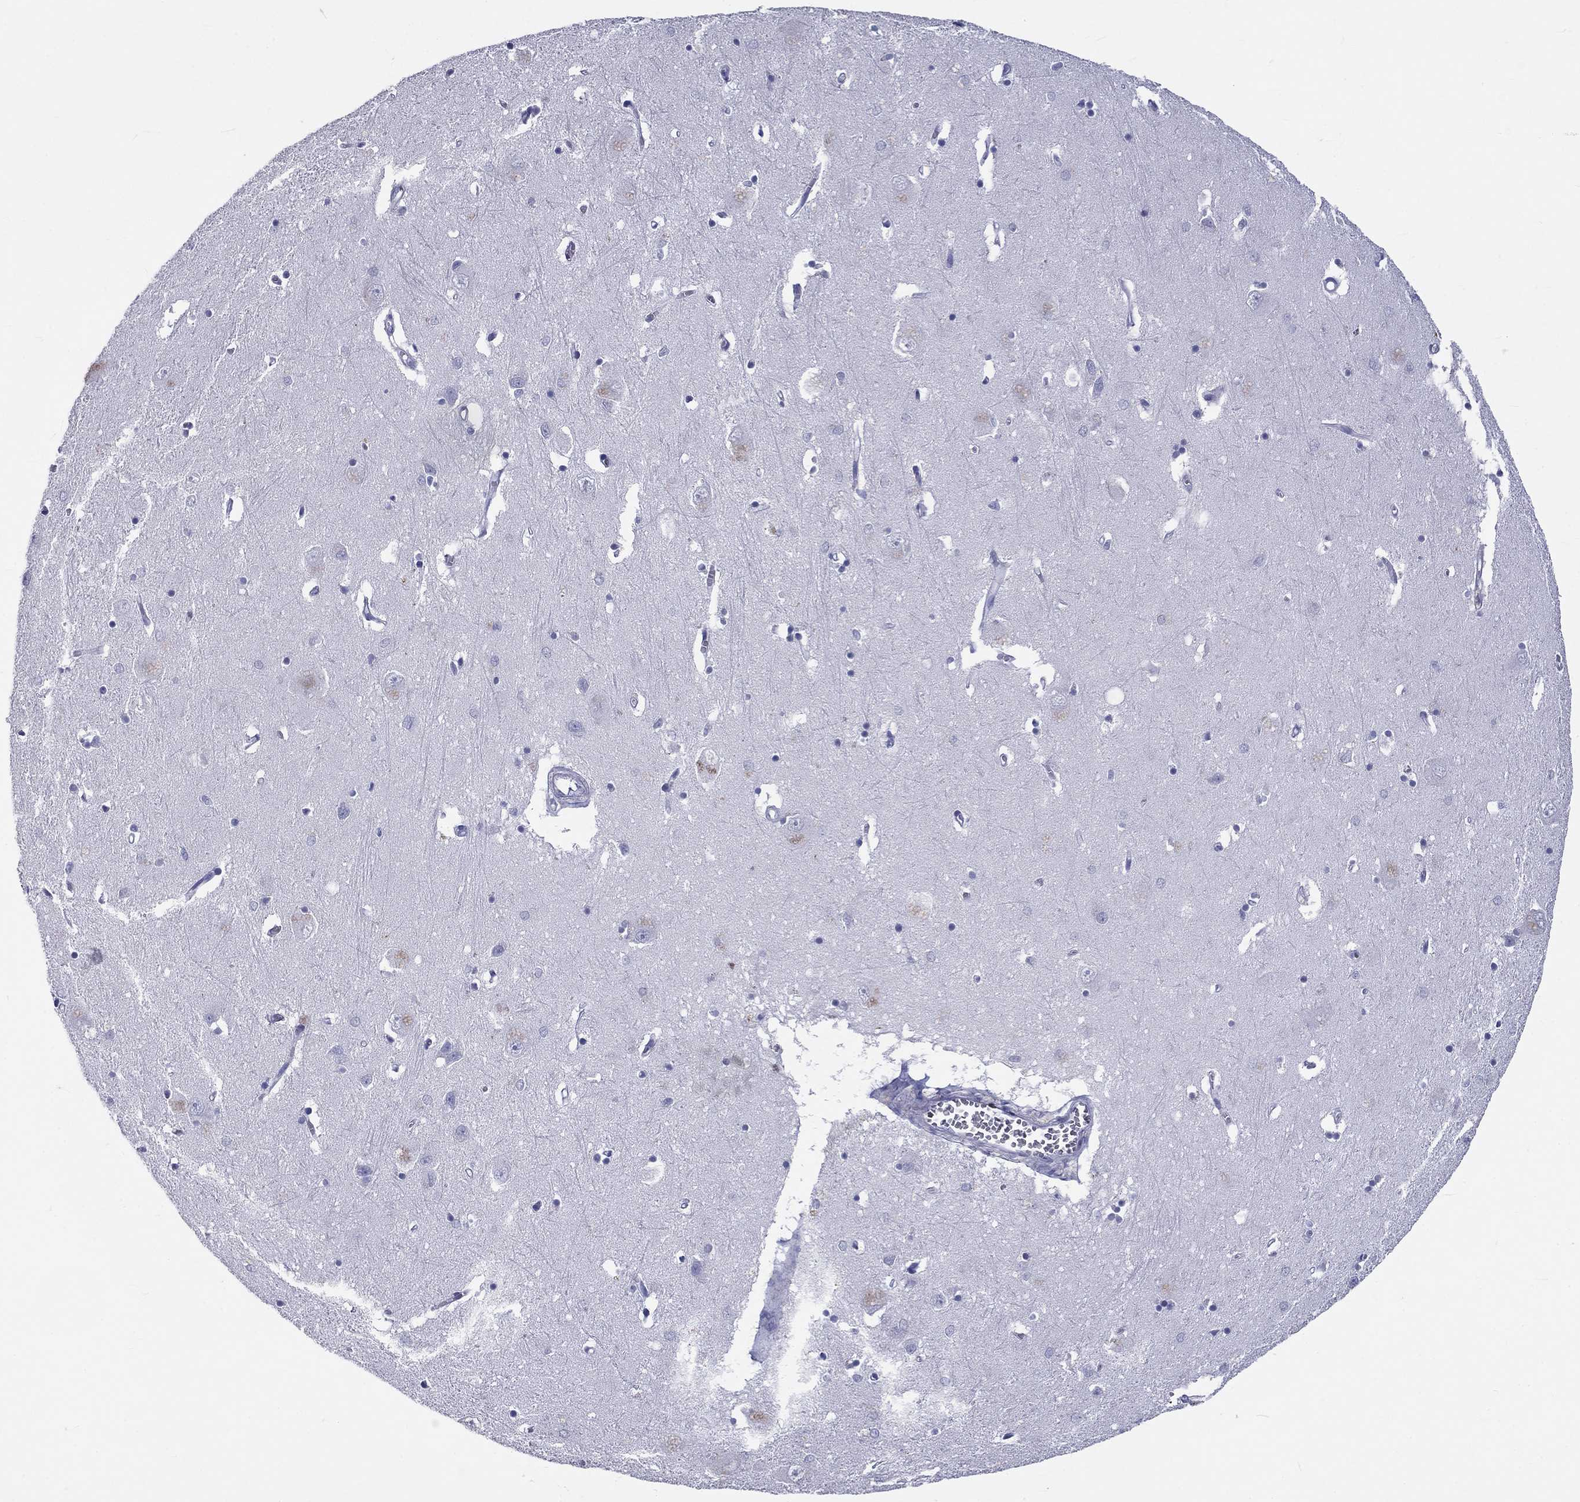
{"staining": {"intensity": "negative", "quantity": "none", "location": "none"}, "tissue": "caudate", "cell_type": "Glial cells", "image_type": "normal", "snomed": [{"axis": "morphology", "description": "Normal tissue, NOS"}, {"axis": "topography", "description": "Lateral ventricle wall"}], "caption": "High magnification brightfield microscopy of benign caudate stained with DAB (3,3'-diaminobenzidine) (brown) and counterstained with hematoxylin (blue): glial cells show no significant expression. (Immunohistochemistry (ihc), brightfield microscopy, high magnification).", "gene": "DNALI1", "patient": {"sex": "male", "age": 54}}